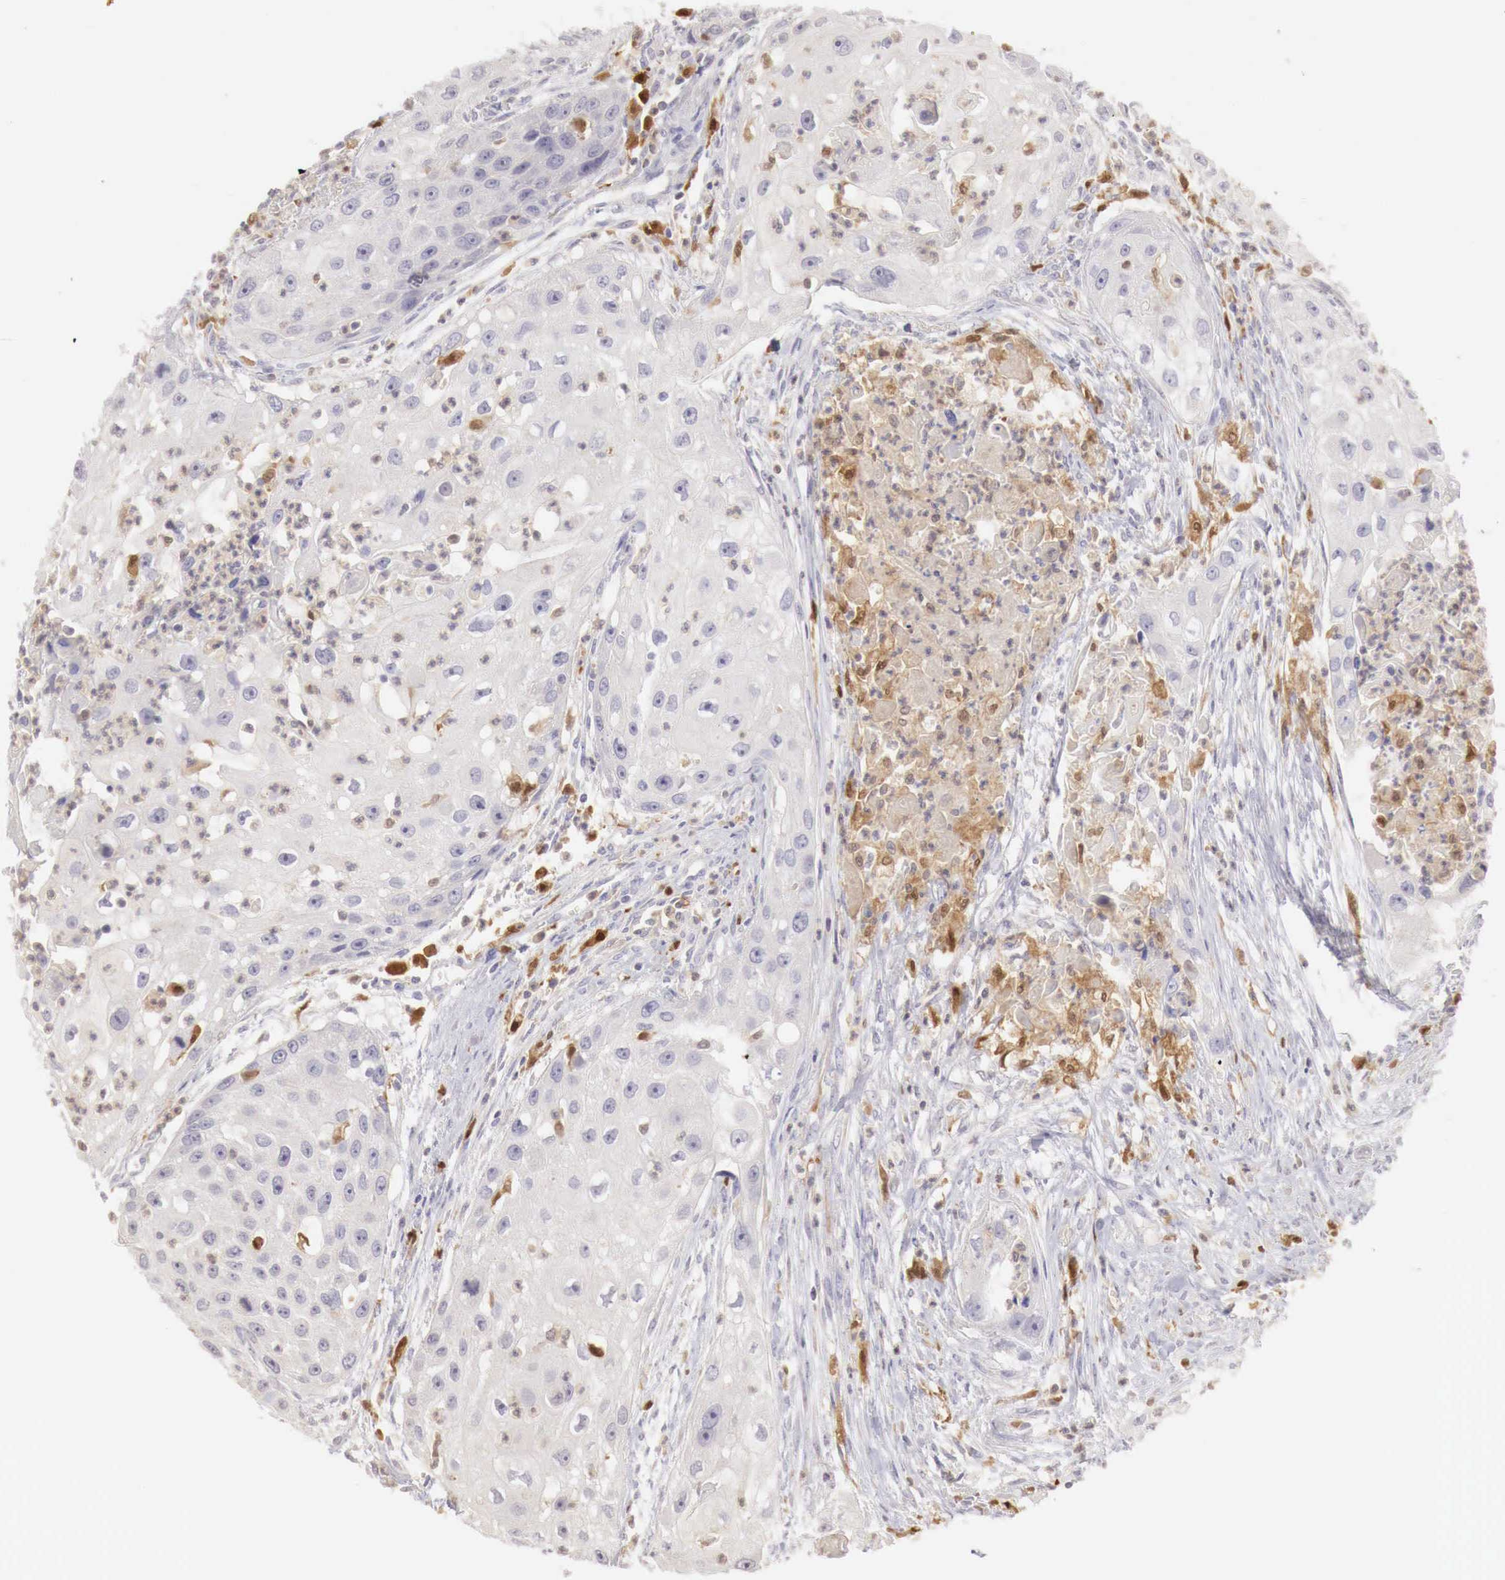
{"staining": {"intensity": "weak", "quantity": "<25%", "location": "cytoplasmic/membranous"}, "tissue": "head and neck cancer", "cell_type": "Tumor cells", "image_type": "cancer", "snomed": [{"axis": "morphology", "description": "Squamous cell carcinoma, NOS"}, {"axis": "topography", "description": "Head-Neck"}], "caption": "The micrograph displays no significant positivity in tumor cells of head and neck cancer.", "gene": "RENBP", "patient": {"sex": "male", "age": 64}}